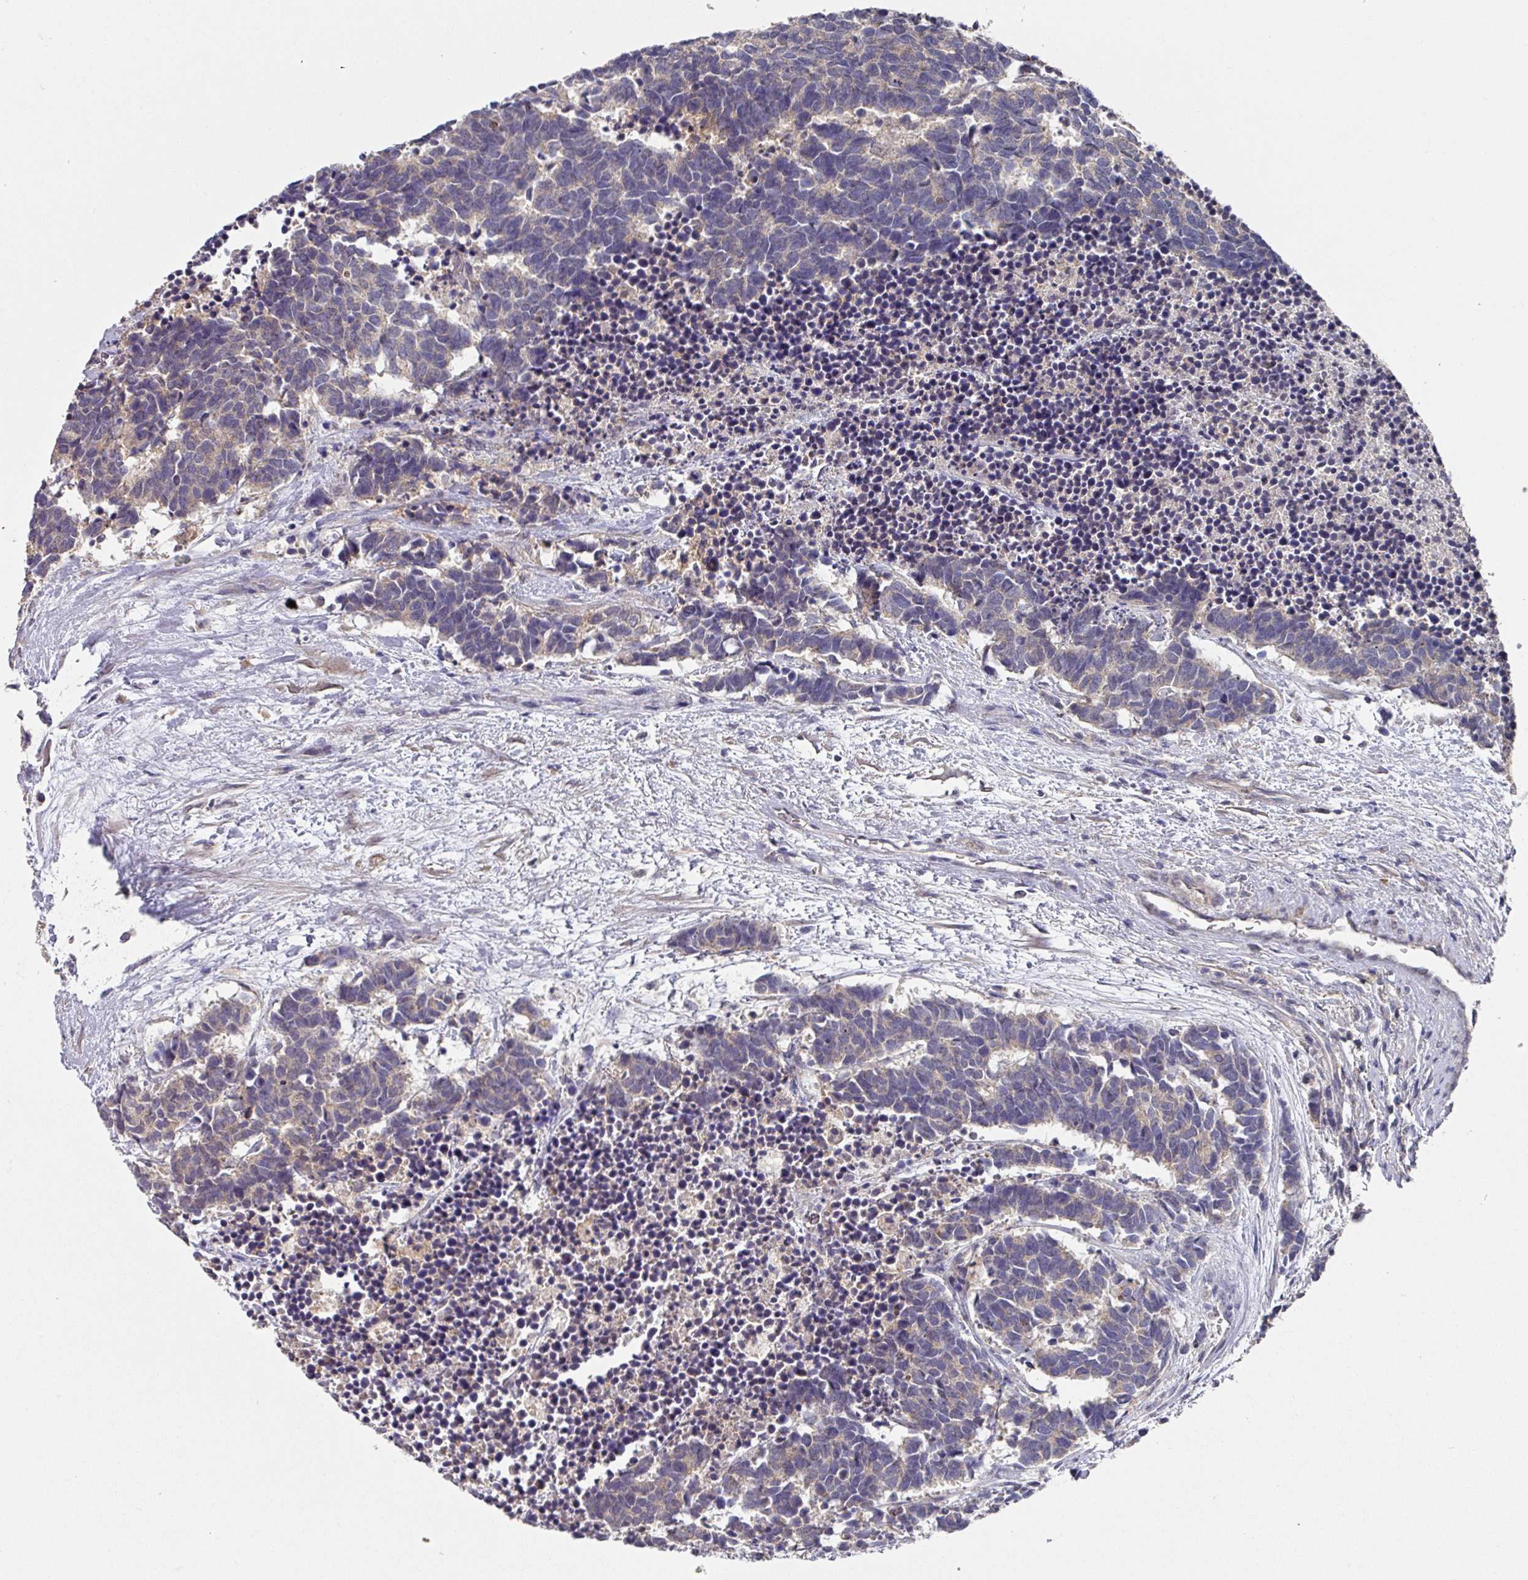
{"staining": {"intensity": "weak", "quantity": "<25%", "location": "cytoplasmic/membranous"}, "tissue": "carcinoid", "cell_type": "Tumor cells", "image_type": "cancer", "snomed": [{"axis": "morphology", "description": "Carcinoma, NOS"}, {"axis": "morphology", "description": "Carcinoid, malignant, NOS"}, {"axis": "topography", "description": "Urinary bladder"}], "caption": "High power microscopy micrograph of an immunohistochemistry histopathology image of malignant carcinoid, revealing no significant positivity in tumor cells. The staining is performed using DAB brown chromogen with nuclei counter-stained in using hematoxylin.", "gene": "EXTL3", "patient": {"sex": "male", "age": 57}}